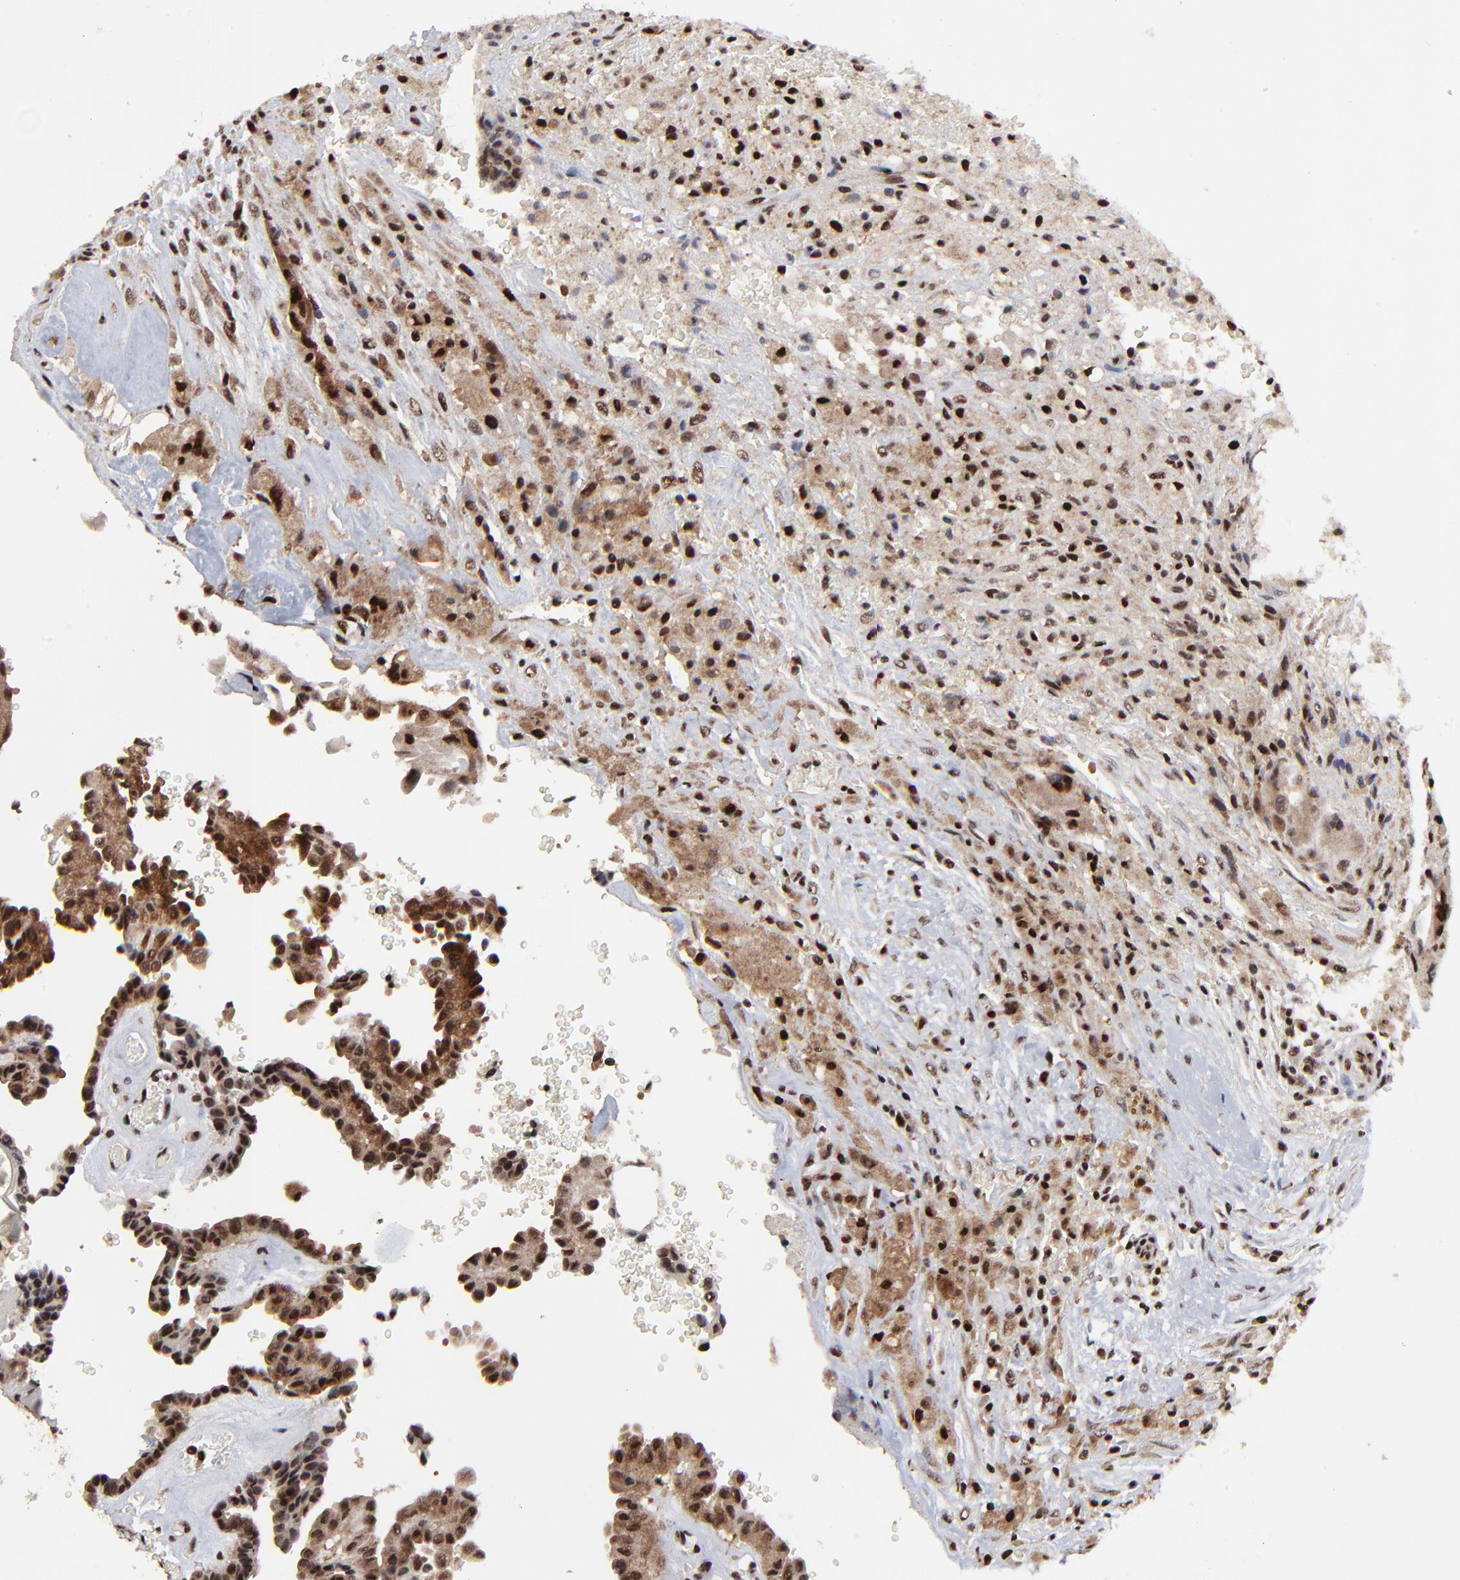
{"staining": {"intensity": "strong", "quantity": ">75%", "location": "nuclear"}, "tissue": "thyroid cancer", "cell_type": "Tumor cells", "image_type": "cancer", "snomed": [{"axis": "morphology", "description": "Papillary adenocarcinoma, NOS"}, {"axis": "topography", "description": "Thyroid gland"}], "caption": "Immunohistochemistry photomicrograph of neoplastic tissue: human thyroid cancer stained using immunohistochemistry (IHC) exhibits high levels of strong protein expression localized specifically in the nuclear of tumor cells, appearing as a nuclear brown color.", "gene": "RBM22", "patient": {"sex": "male", "age": 87}}